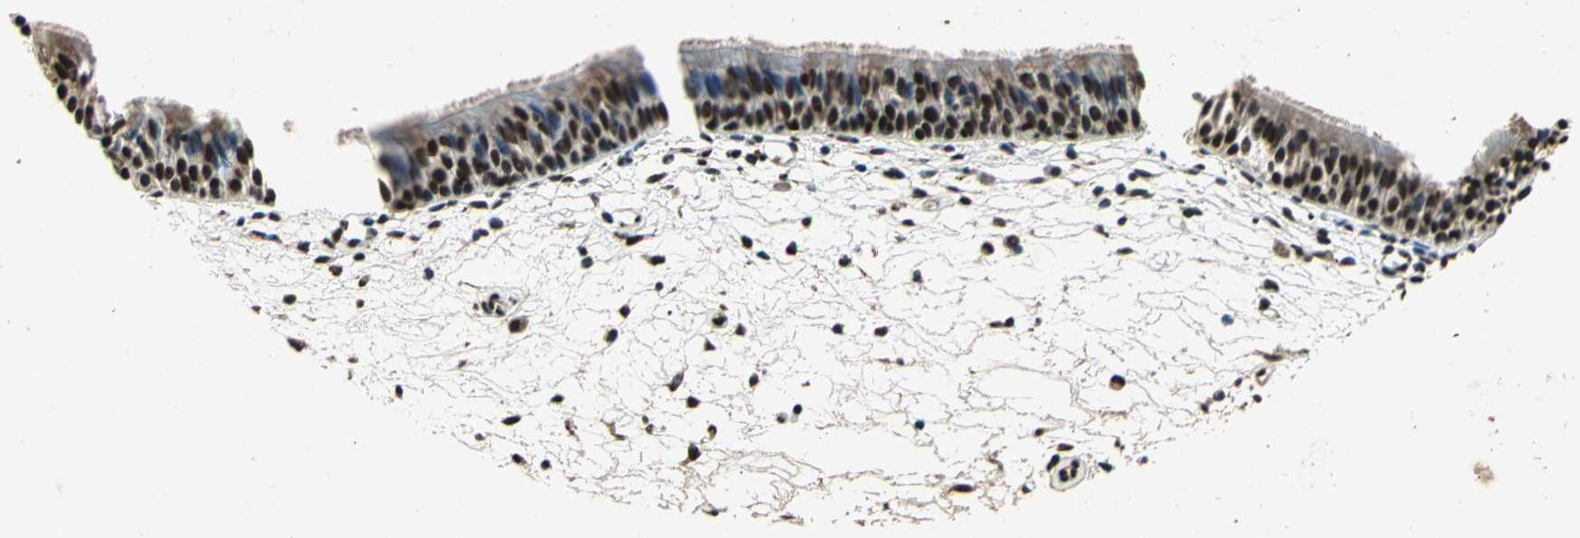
{"staining": {"intensity": "strong", "quantity": ">75%", "location": "nuclear"}, "tissue": "nasopharynx", "cell_type": "Respiratory epithelial cells", "image_type": "normal", "snomed": [{"axis": "morphology", "description": "Normal tissue, NOS"}, {"axis": "topography", "description": "Nasopharynx"}], "caption": "The image shows staining of unremarkable nasopharynx, revealing strong nuclear protein positivity (brown color) within respiratory epithelial cells.", "gene": "MTA2", "patient": {"sex": "female", "age": 54}}